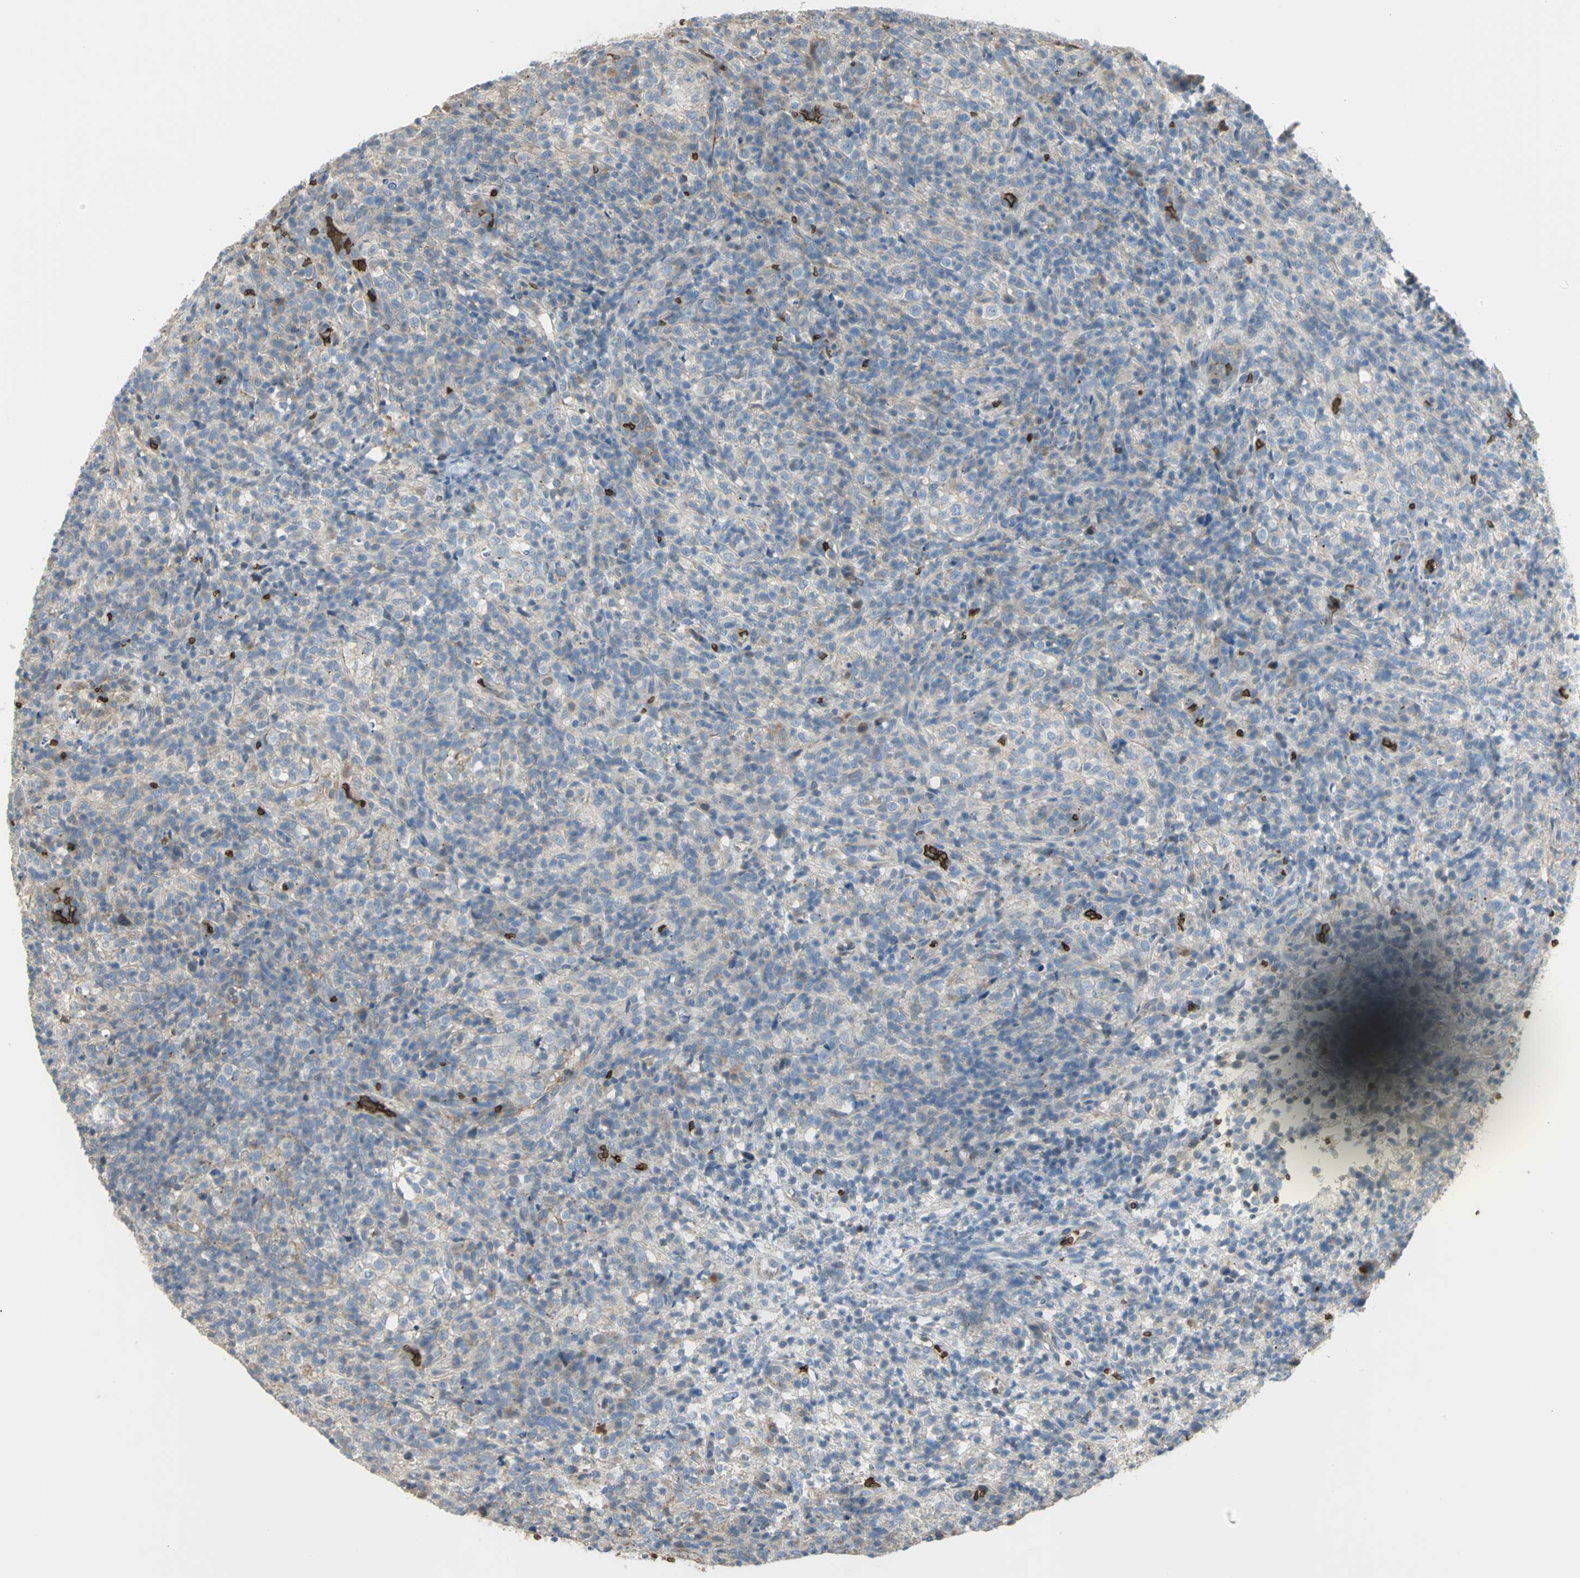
{"staining": {"intensity": "negative", "quantity": "none", "location": "none"}, "tissue": "lymphoma", "cell_type": "Tumor cells", "image_type": "cancer", "snomed": [{"axis": "morphology", "description": "Malignant lymphoma, non-Hodgkin's type, High grade"}, {"axis": "topography", "description": "Lymph node"}], "caption": "The photomicrograph reveals no significant staining in tumor cells of malignant lymphoma, non-Hodgkin's type (high-grade). (DAB immunohistochemistry, high magnification).", "gene": "ANK1", "patient": {"sex": "female", "age": 76}}